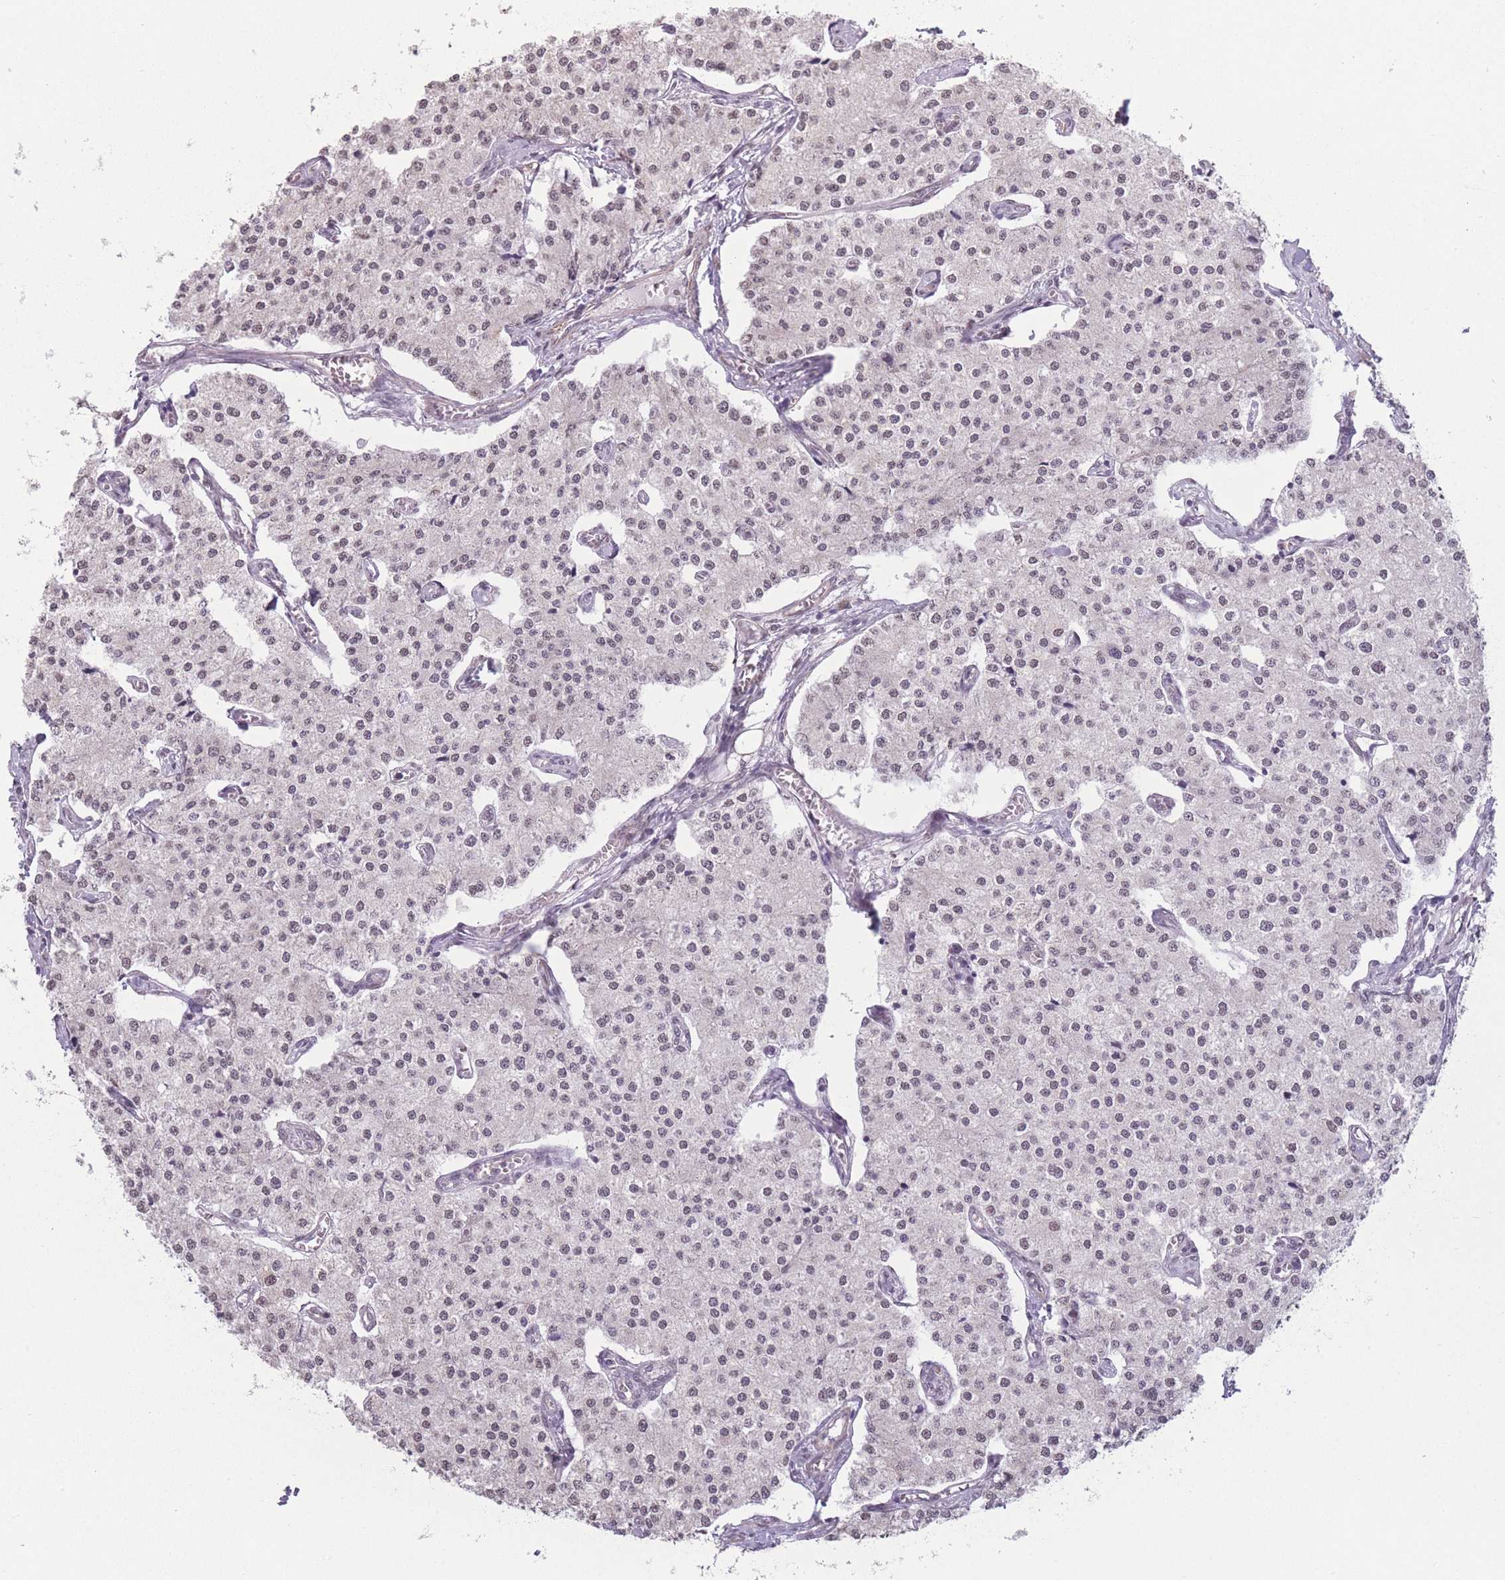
{"staining": {"intensity": "weak", "quantity": "<25%", "location": "nuclear"}, "tissue": "carcinoid", "cell_type": "Tumor cells", "image_type": "cancer", "snomed": [{"axis": "morphology", "description": "Carcinoid, malignant, NOS"}, {"axis": "topography", "description": "Colon"}], "caption": "High magnification brightfield microscopy of carcinoid stained with DAB (brown) and counterstained with hematoxylin (blue): tumor cells show no significant positivity.", "gene": "SIN3B", "patient": {"sex": "female", "age": 52}}